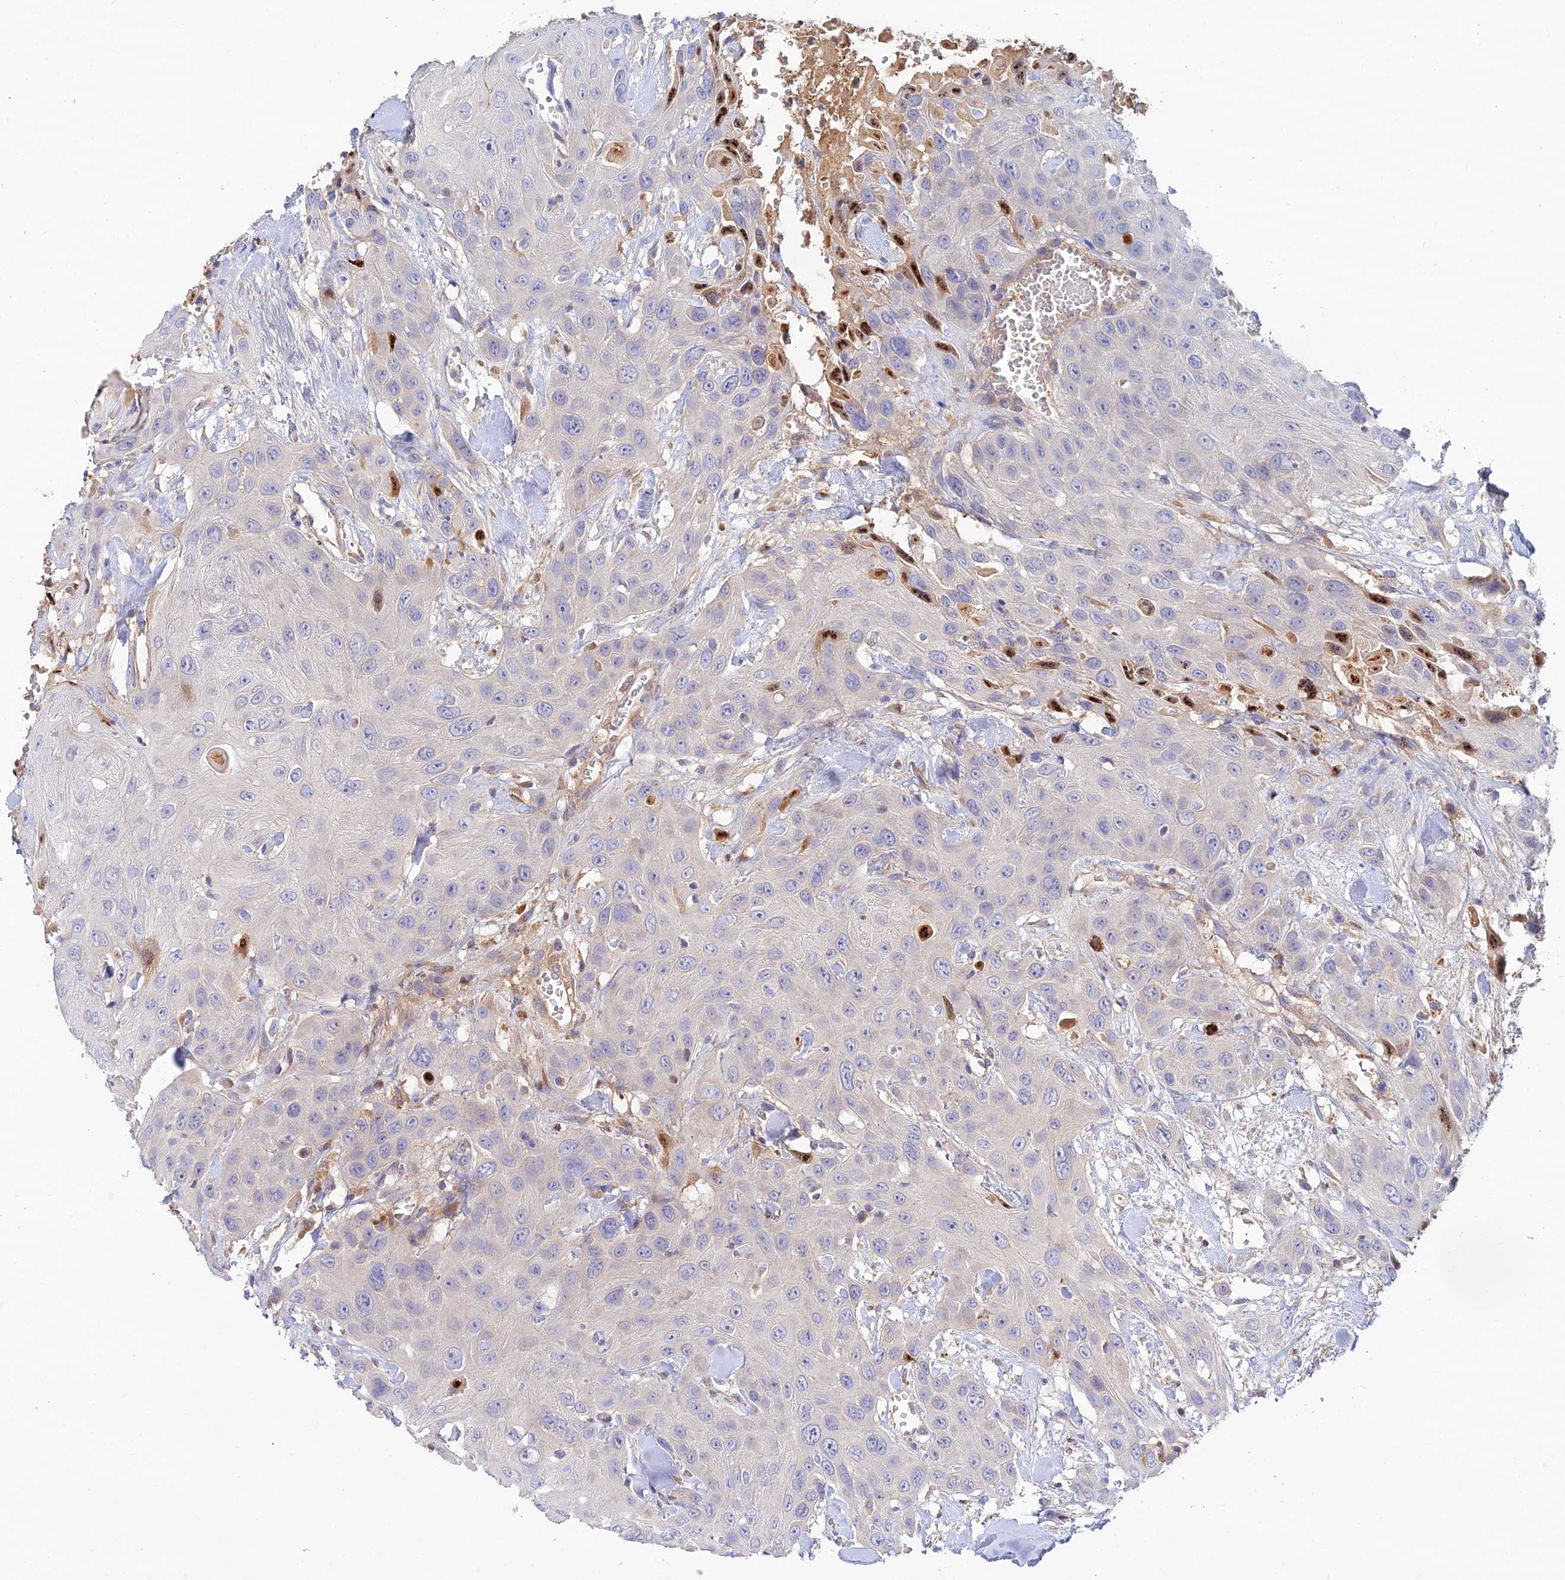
{"staining": {"intensity": "negative", "quantity": "none", "location": "none"}, "tissue": "head and neck cancer", "cell_type": "Tumor cells", "image_type": "cancer", "snomed": [{"axis": "morphology", "description": "Squamous cell carcinoma, NOS"}, {"axis": "topography", "description": "Head-Neck"}], "caption": "The histopathology image displays no staining of tumor cells in squamous cell carcinoma (head and neck). (Stains: DAB (3,3'-diaminobenzidine) IHC with hematoxylin counter stain, Microscopy: brightfield microscopy at high magnification).", "gene": "ACSM5", "patient": {"sex": "male", "age": 81}}